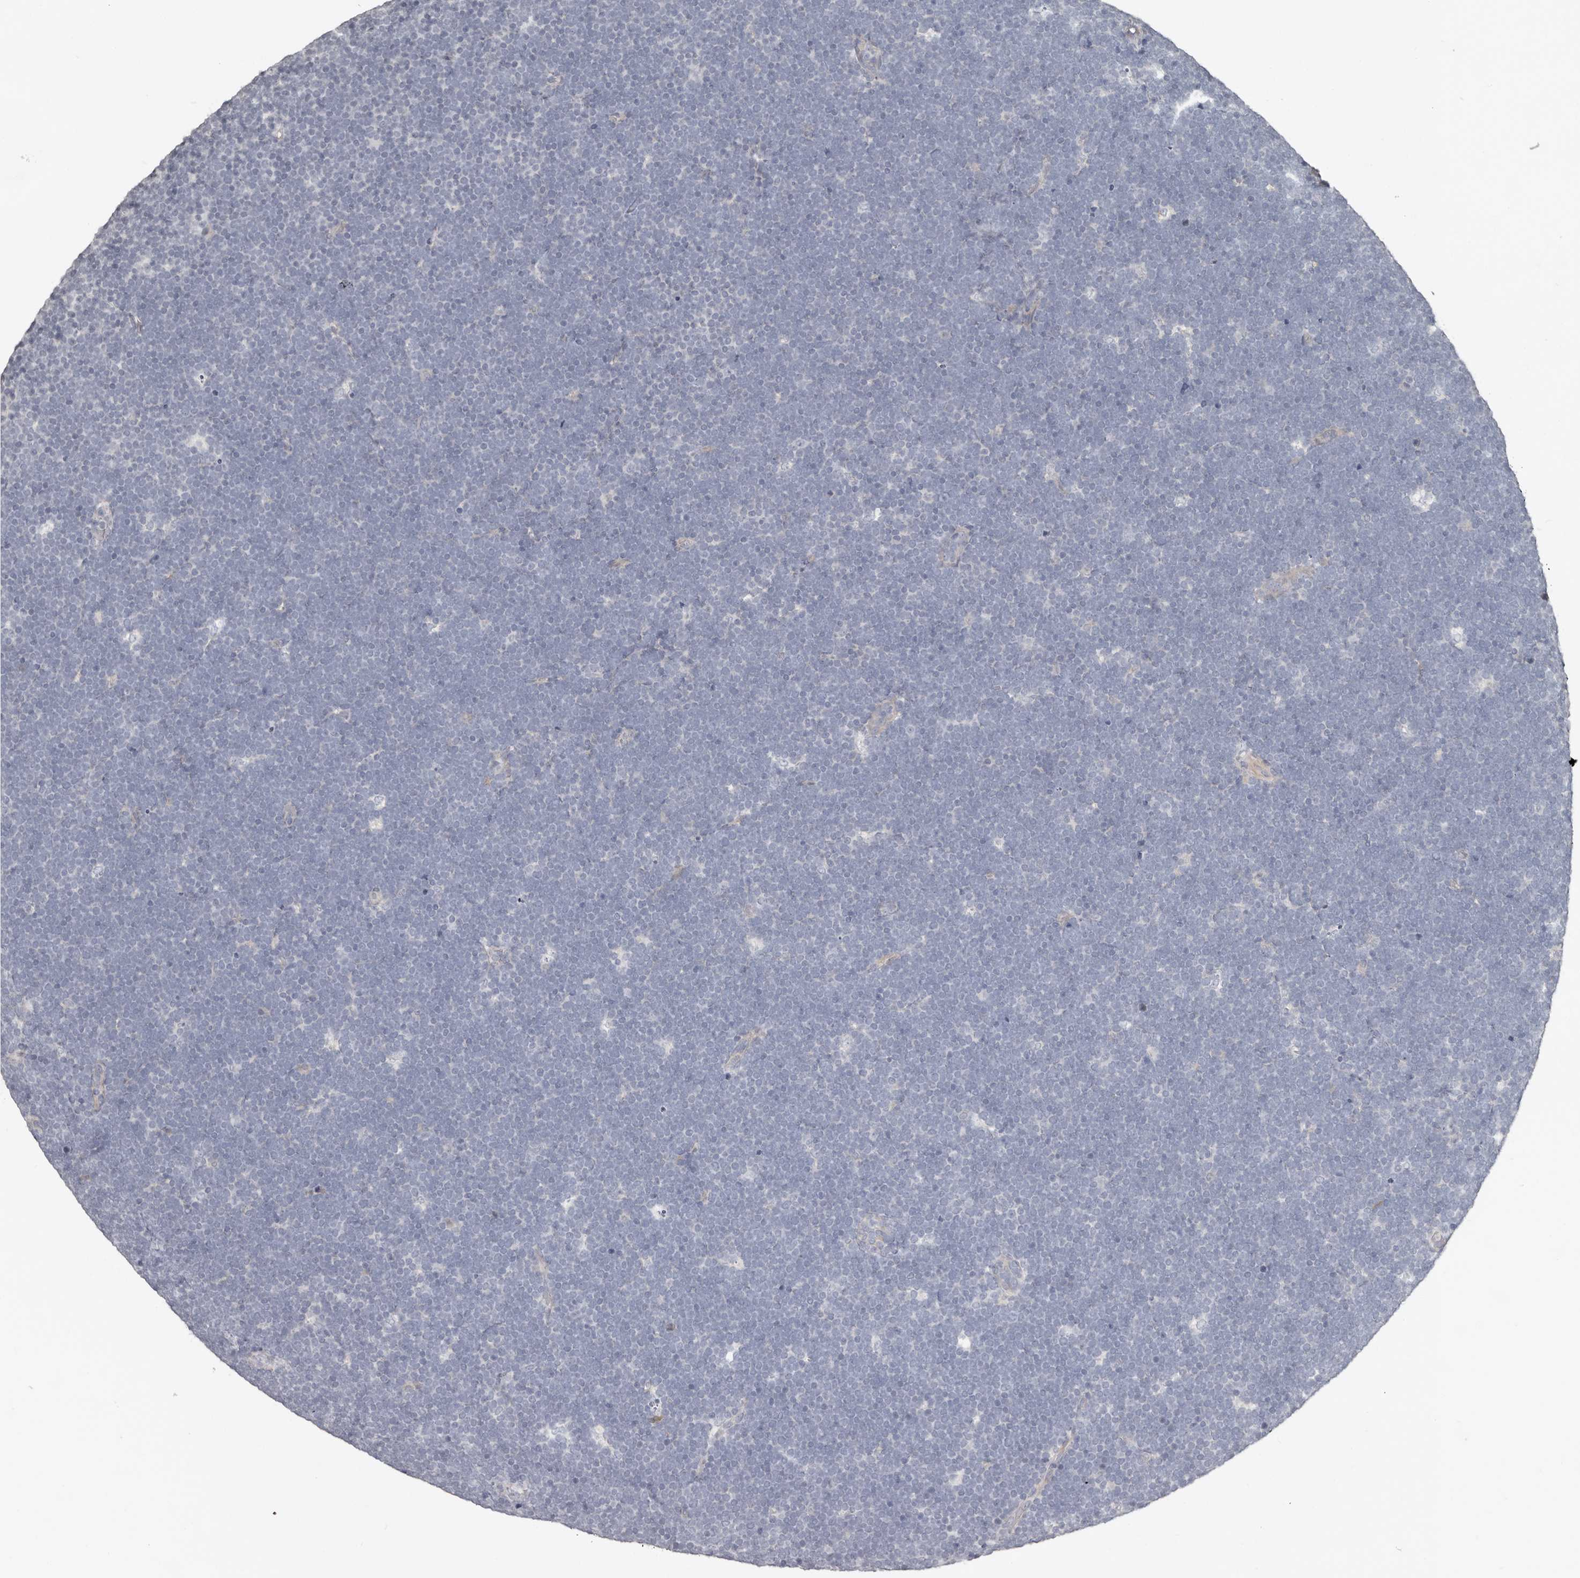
{"staining": {"intensity": "negative", "quantity": "none", "location": "none"}, "tissue": "lymphoma", "cell_type": "Tumor cells", "image_type": "cancer", "snomed": [{"axis": "morphology", "description": "Malignant lymphoma, non-Hodgkin's type, High grade"}, {"axis": "topography", "description": "Lymph node"}], "caption": "Tumor cells show no significant positivity in malignant lymphoma, non-Hodgkin's type (high-grade).", "gene": "KCNJ8", "patient": {"sex": "male", "age": 13}}